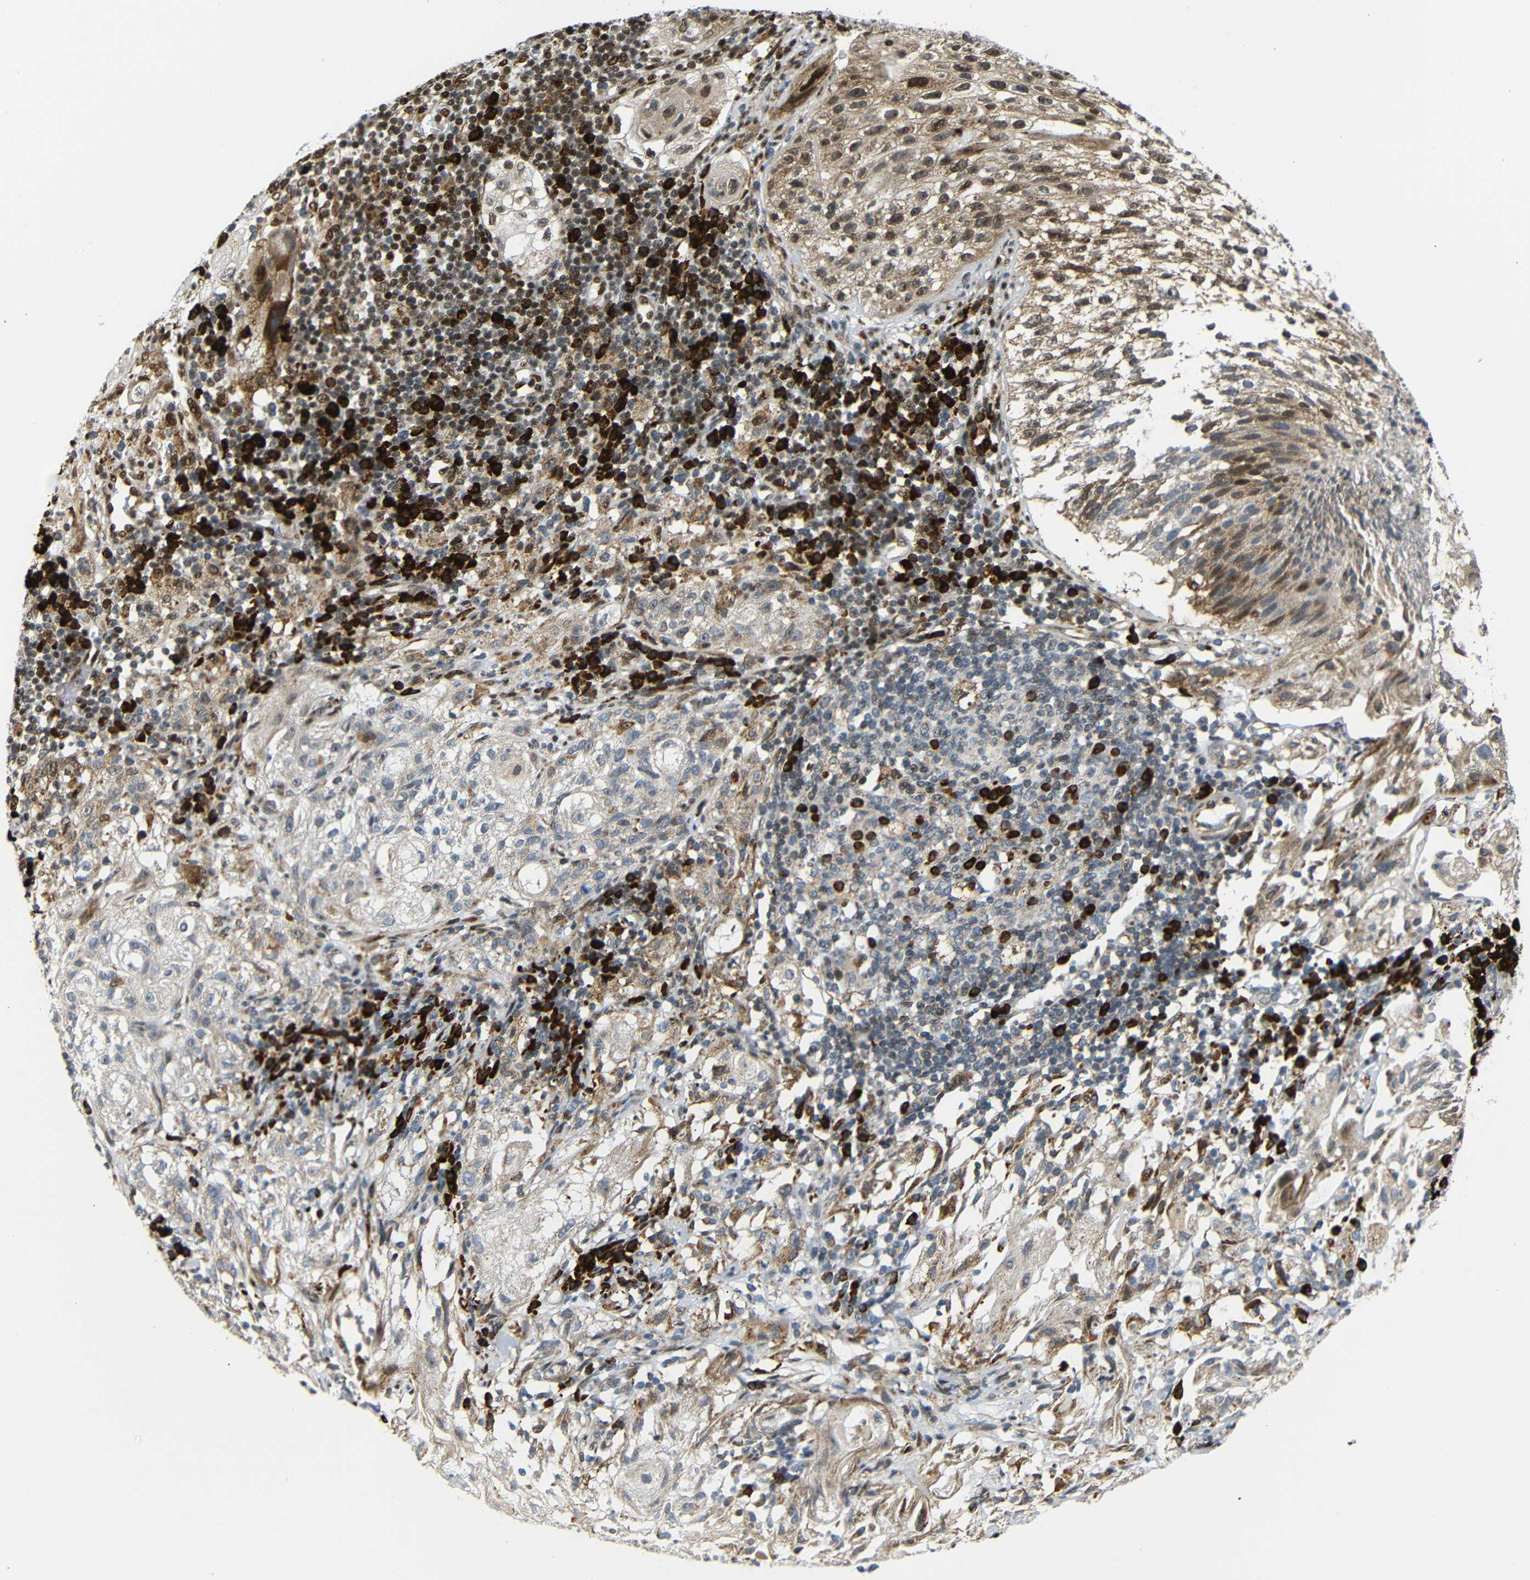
{"staining": {"intensity": "moderate", "quantity": ">75%", "location": "cytoplasmic/membranous,nuclear"}, "tissue": "lung cancer", "cell_type": "Tumor cells", "image_type": "cancer", "snomed": [{"axis": "morphology", "description": "Inflammation, NOS"}, {"axis": "morphology", "description": "Squamous cell carcinoma, NOS"}, {"axis": "topography", "description": "Lymph node"}, {"axis": "topography", "description": "Soft tissue"}, {"axis": "topography", "description": "Lung"}], "caption": "Lung cancer (squamous cell carcinoma) stained for a protein (brown) displays moderate cytoplasmic/membranous and nuclear positive staining in approximately >75% of tumor cells.", "gene": "SPCS2", "patient": {"sex": "male", "age": 66}}